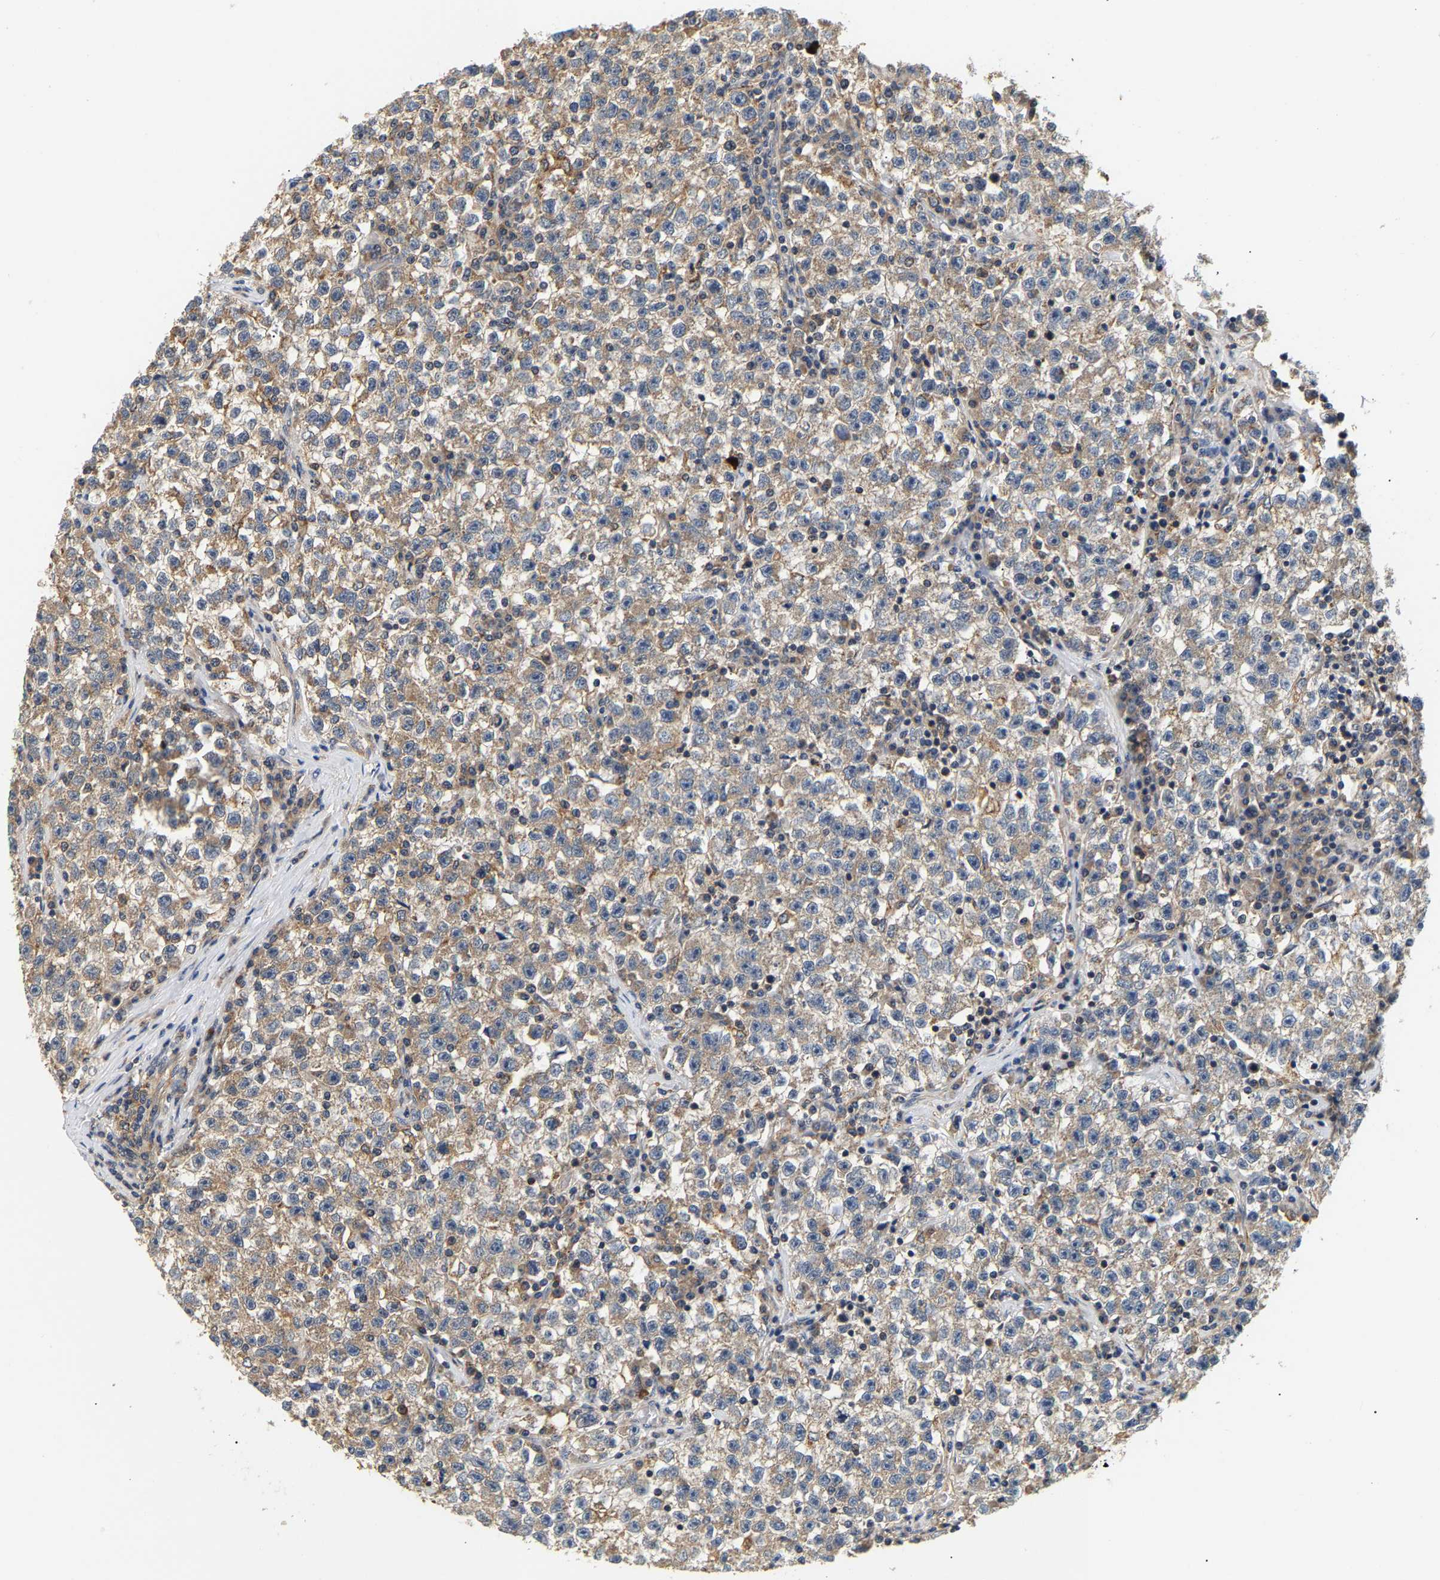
{"staining": {"intensity": "weak", "quantity": ">75%", "location": "cytoplasmic/membranous"}, "tissue": "testis cancer", "cell_type": "Tumor cells", "image_type": "cancer", "snomed": [{"axis": "morphology", "description": "Seminoma, NOS"}, {"axis": "topography", "description": "Testis"}], "caption": "Protein expression analysis of human seminoma (testis) reveals weak cytoplasmic/membranous expression in about >75% of tumor cells. (DAB = brown stain, brightfield microscopy at high magnification).", "gene": "PPID", "patient": {"sex": "male", "age": 22}}